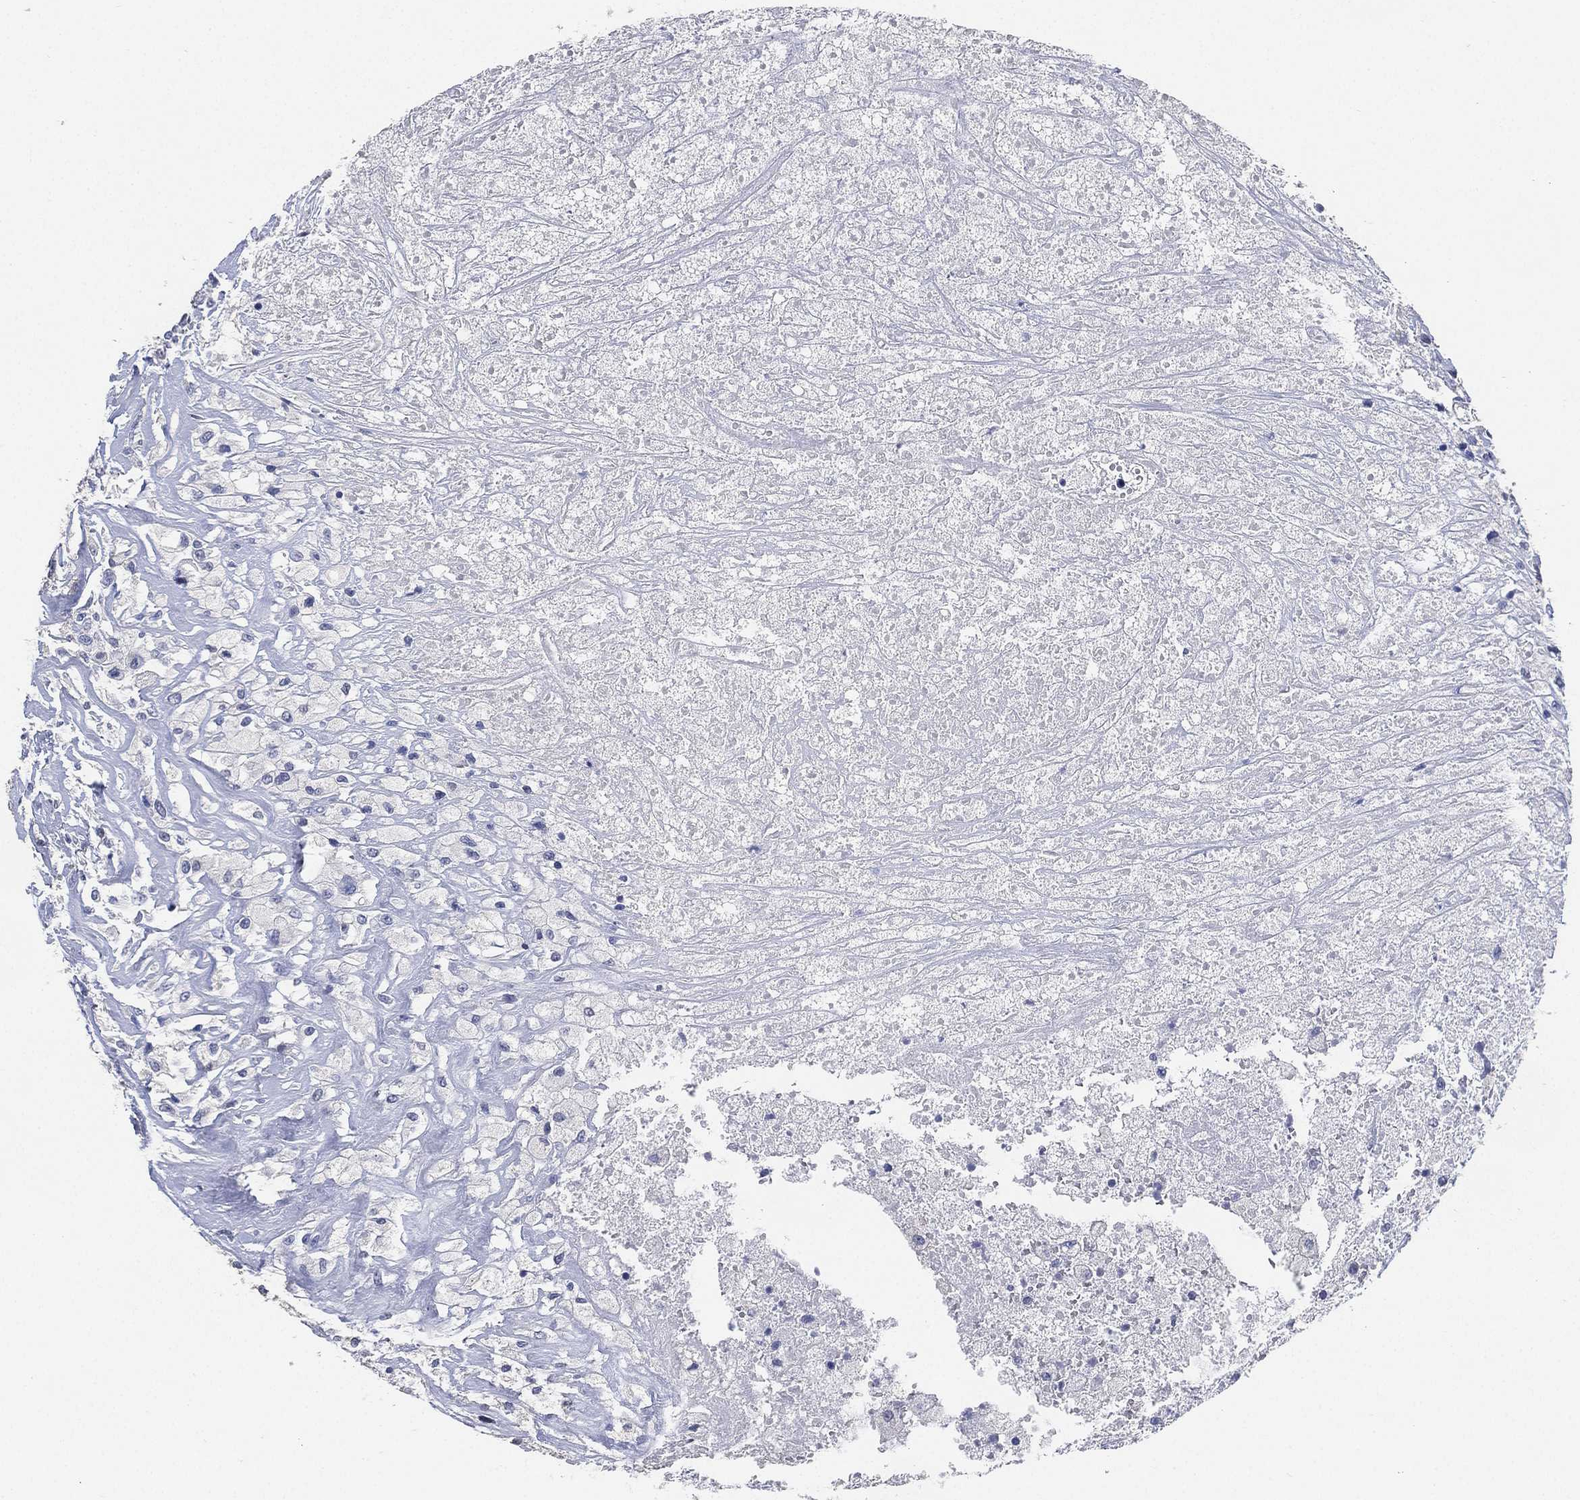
{"staining": {"intensity": "negative", "quantity": "none", "location": "none"}, "tissue": "testis cancer", "cell_type": "Tumor cells", "image_type": "cancer", "snomed": [{"axis": "morphology", "description": "Necrosis, NOS"}, {"axis": "morphology", "description": "Carcinoma, Embryonal, NOS"}, {"axis": "topography", "description": "Testis"}], "caption": "This is a image of IHC staining of testis embryonal carcinoma, which shows no positivity in tumor cells.", "gene": "IYD", "patient": {"sex": "male", "age": 19}}